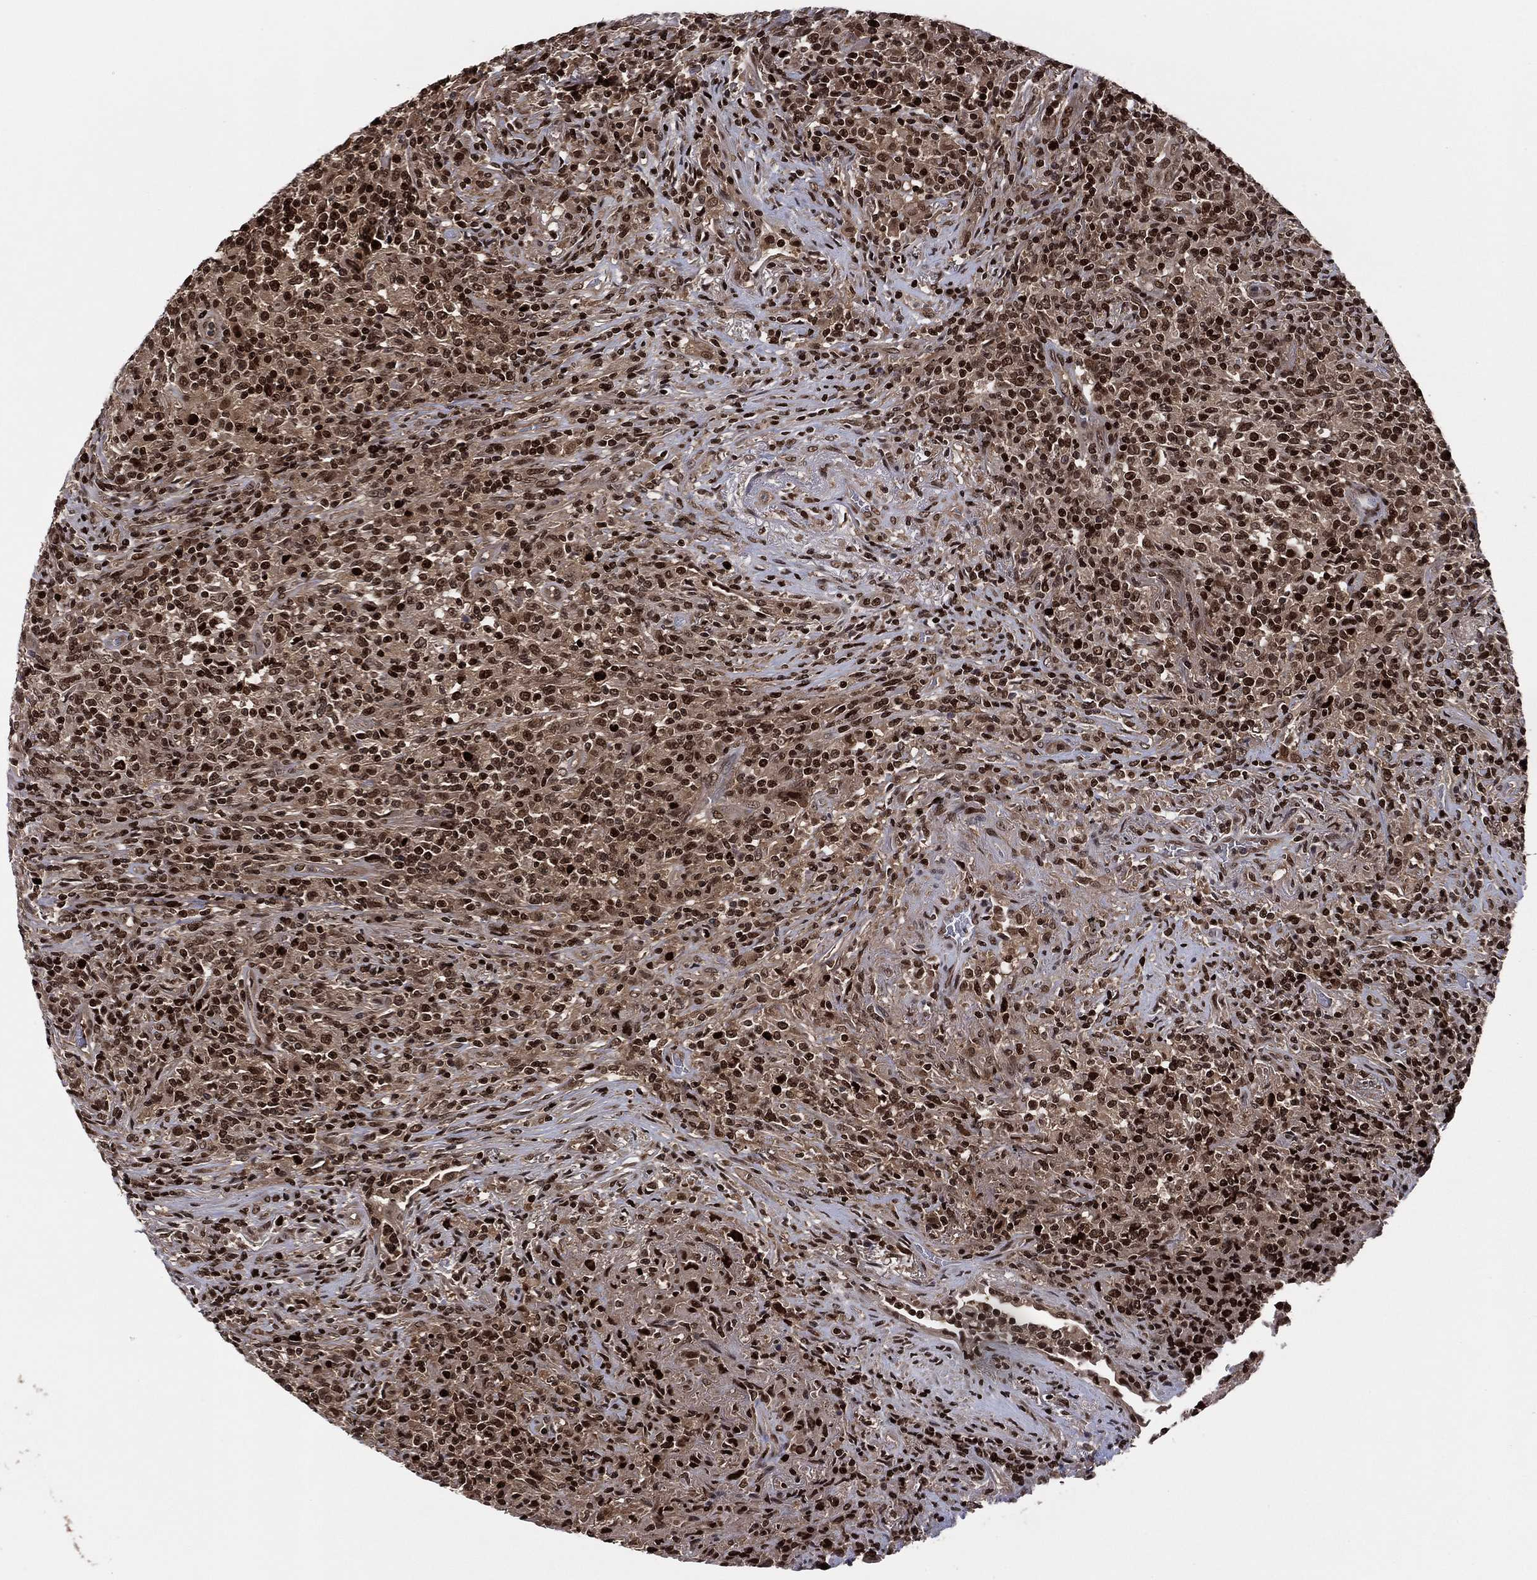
{"staining": {"intensity": "strong", "quantity": ">75%", "location": "cytoplasmic/membranous,nuclear"}, "tissue": "lymphoma", "cell_type": "Tumor cells", "image_type": "cancer", "snomed": [{"axis": "morphology", "description": "Malignant lymphoma, non-Hodgkin's type, High grade"}, {"axis": "topography", "description": "Lung"}], "caption": "Immunohistochemical staining of malignant lymphoma, non-Hodgkin's type (high-grade) exhibits strong cytoplasmic/membranous and nuclear protein staining in about >75% of tumor cells. (Brightfield microscopy of DAB IHC at high magnification).", "gene": "PSMA1", "patient": {"sex": "male", "age": 79}}